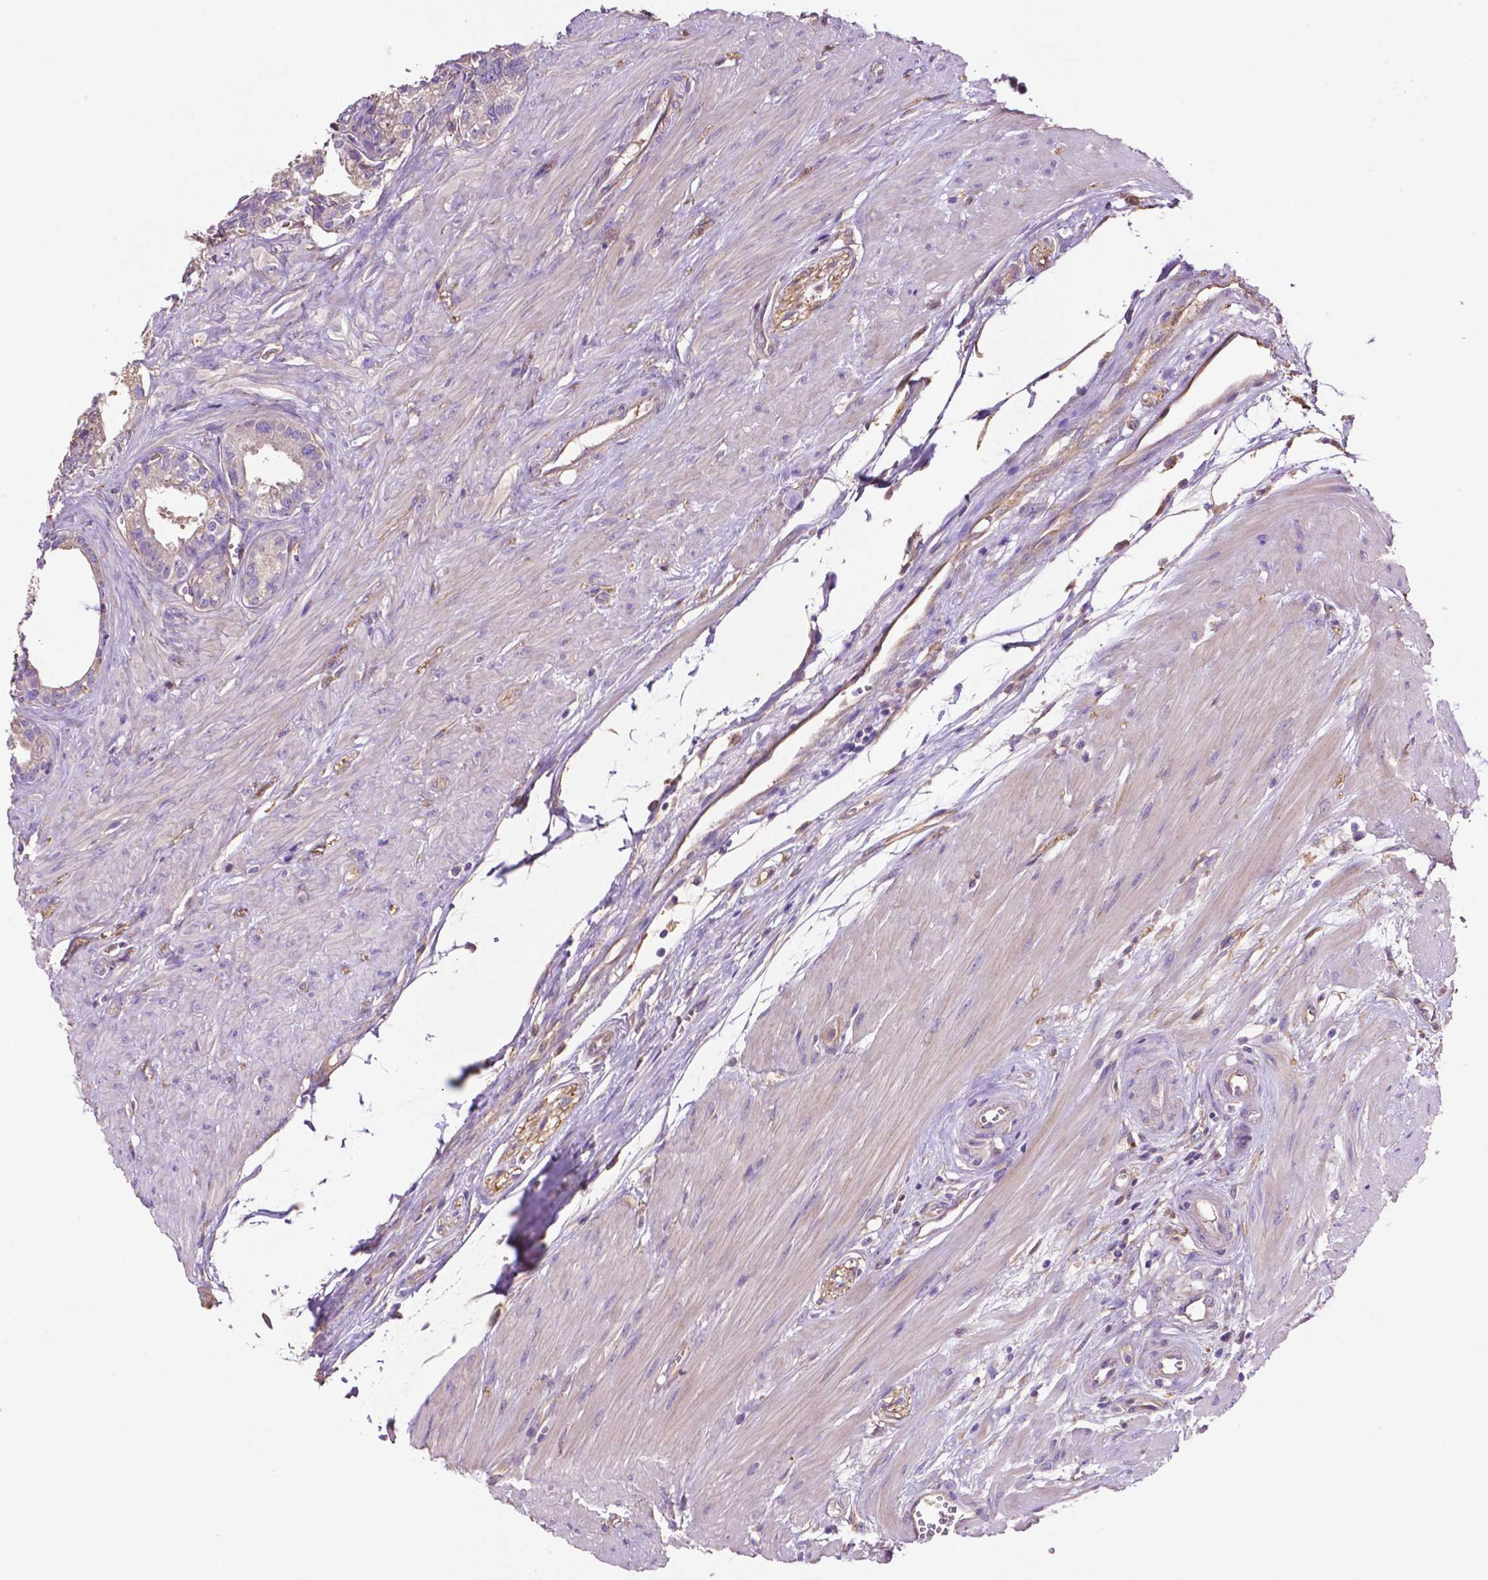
{"staining": {"intensity": "weak", "quantity": "<25%", "location": "cytoplasmic/membranous"}, "tissue": "seminal vesicle", "cell_type": "Glandular cells", "image_type": "normal", "snomed": [{"axis": "morphology", "description": "Normal tissue, NOS"}, {"axis": "morphology", "description": "Urothelial carcinoma, NOS"}, {"axis": "topography", "description": "Urinary bladder"}, {"axis": "topography", "description": "Seminal veicle"}], "caption": "Seminal vesicle was stained to show a protein in brown. There is no significant staining in glandular cells. Nuclei are stained in blue.", "gene": "GDPD5", "patient": {"sex": "male", "age": 76}}